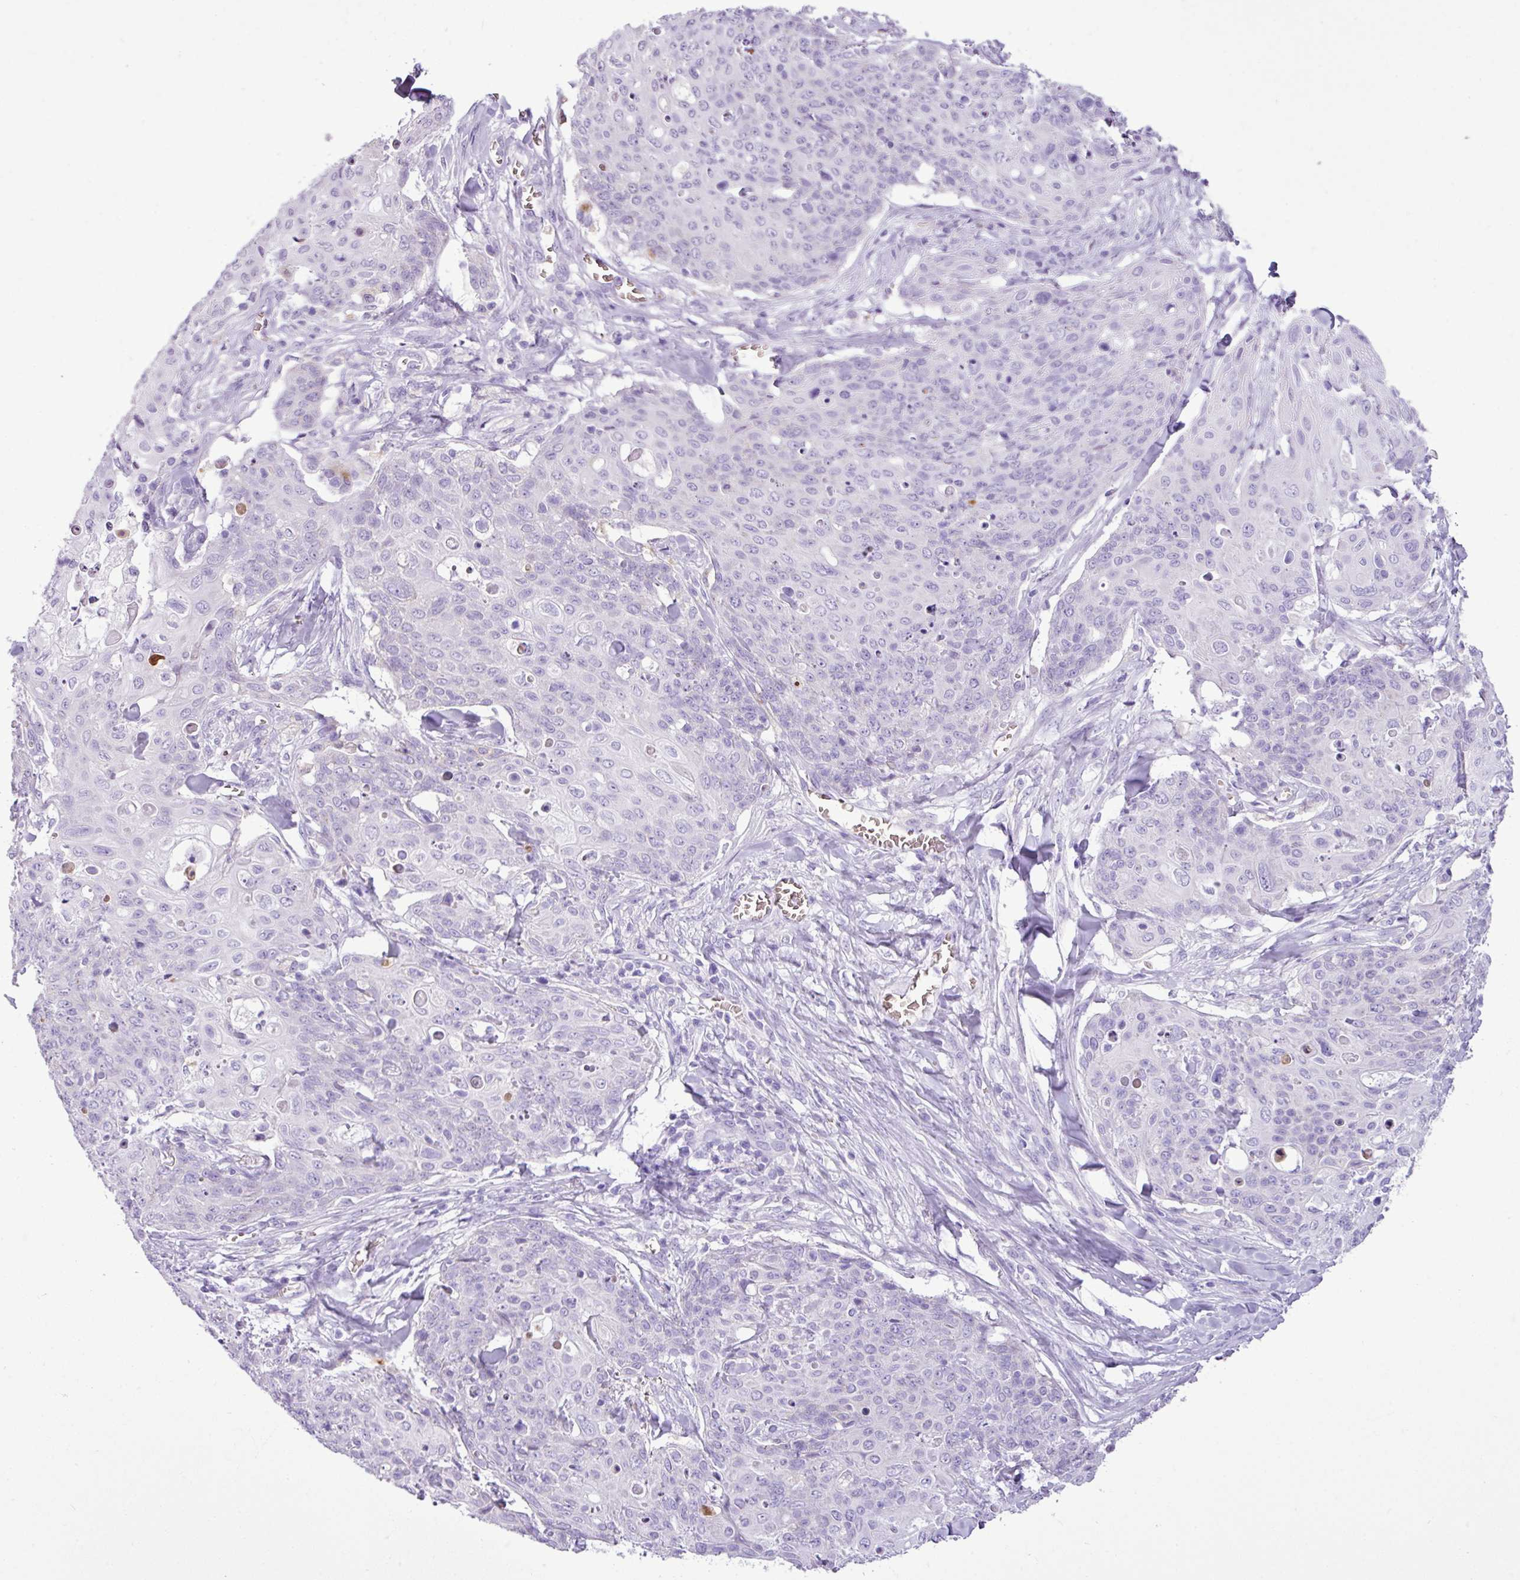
{"staining": {"intensity": "negative", "quantity": "none", "location": "none"}, "tissue": "skin cancer", "cell_type": "Tumor cells", "image_type": "cancer", "snomed": [{"axis": "morphology", "description": "Squamous cell carcinoma, NOS"}, {"axis": "topography", "description": "Skin"}, {"axis": "topography", "description": "Vulva"}], "caption": "This is an immunohistochemistry (IHC) photomicrograph of human skin cancer. There is no staining in tumor cells.", "gene": "ZSCAN5A", "patient": {"sex": "female", "age": 85}}